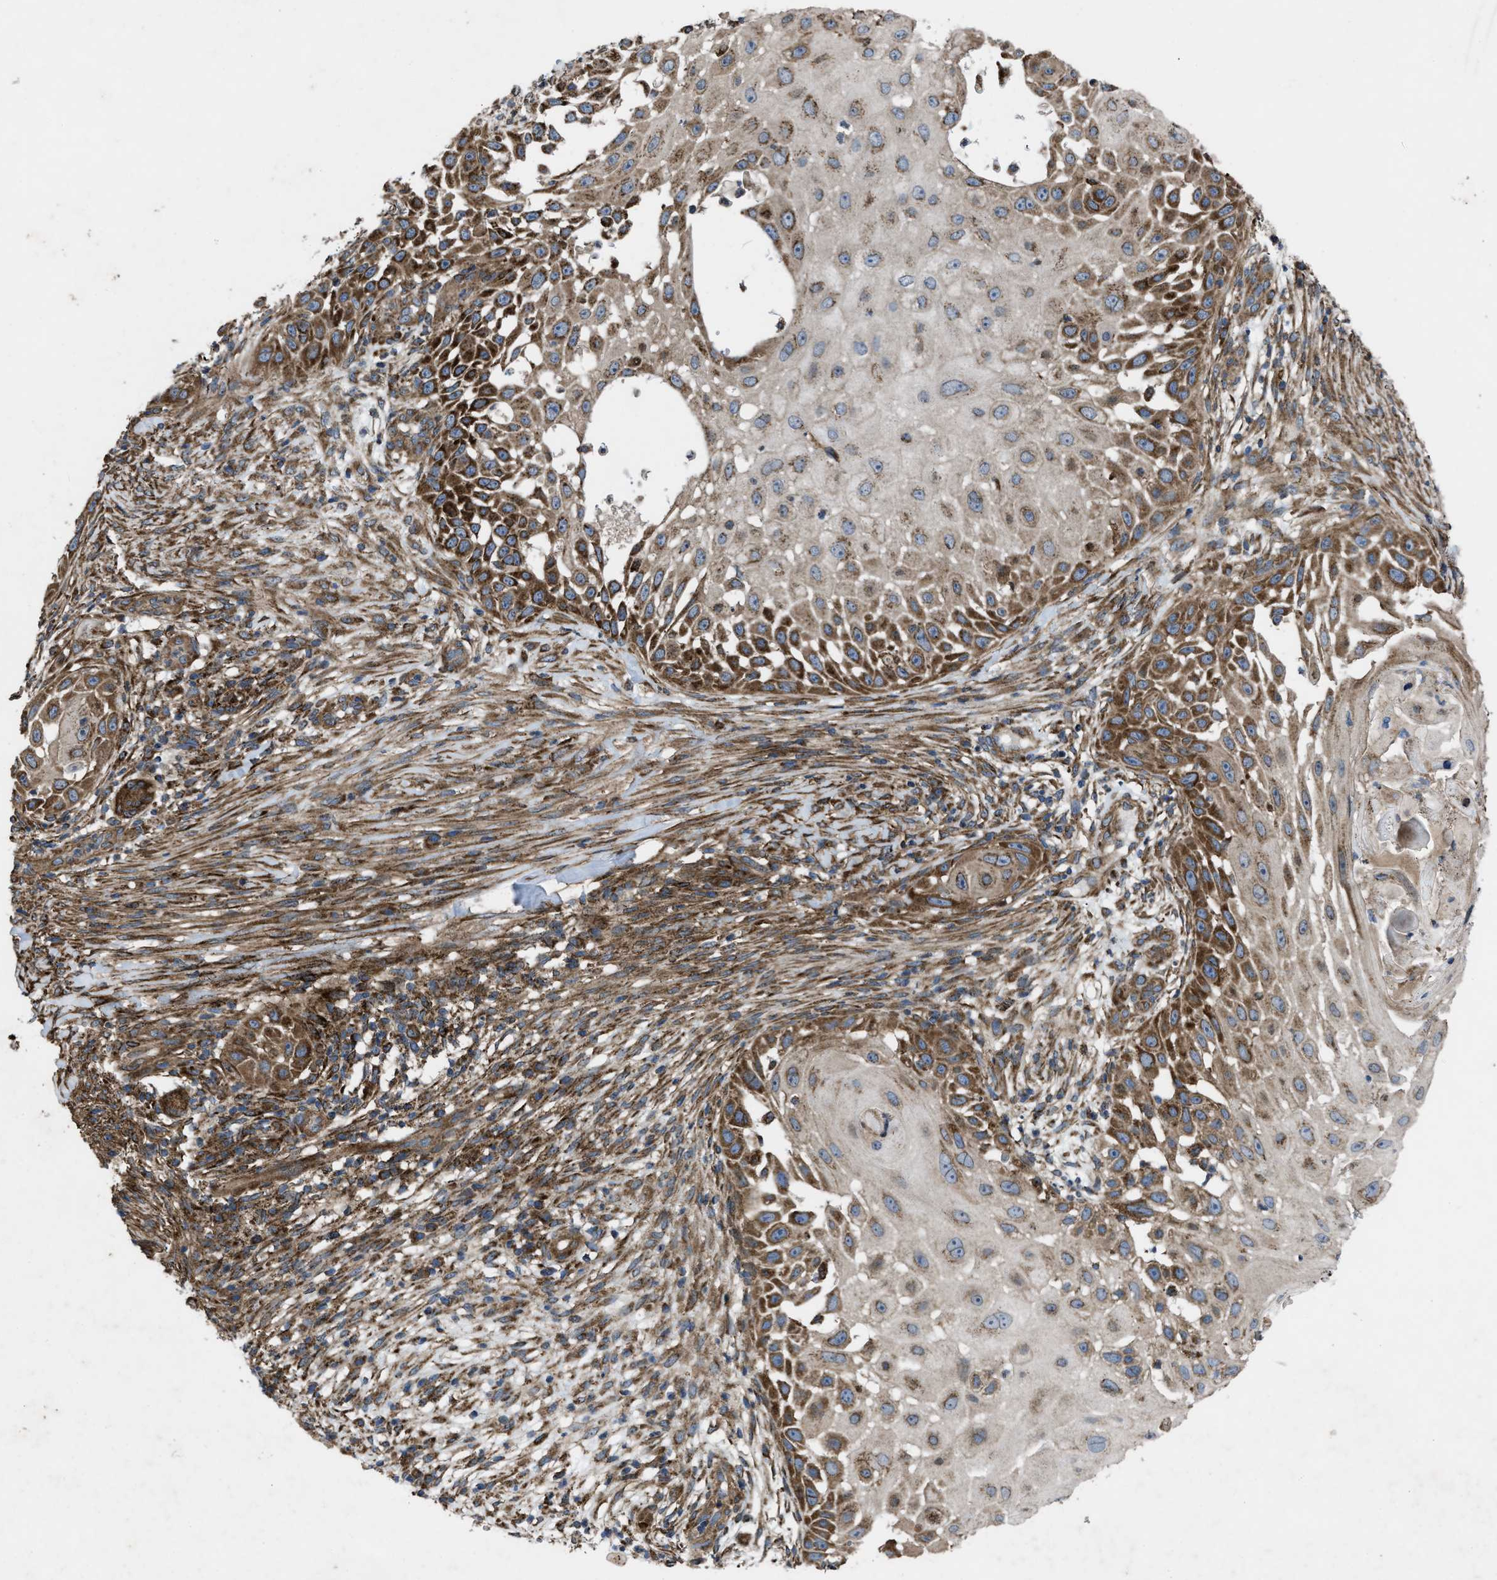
{"staining": {"intensity": "strong", "quantity": ">75%", "location": "cytoplasmic/membranous"}, "tissue": "skin cancer", "cell_type": "Tumor cells", "image_type": "cancer", "snomed": [{"axis": "morphology", "description": "Squamous cell carcinoma, NOS"}, {"axis": "topography", "description": "Skin"}], "caption": "Squamous cell carcinoma (skin) was stained to show a protein in brown. There is high levels of strong cytoplasmic/membranous expression in approximately >75% of tumor cells. (DAB (3,3'-diaminobenzidine) IHC, brown staining for protein, blue staining for nuclei).", "gene": "PER3", "patient": {"sex": "female", "age": 44}}